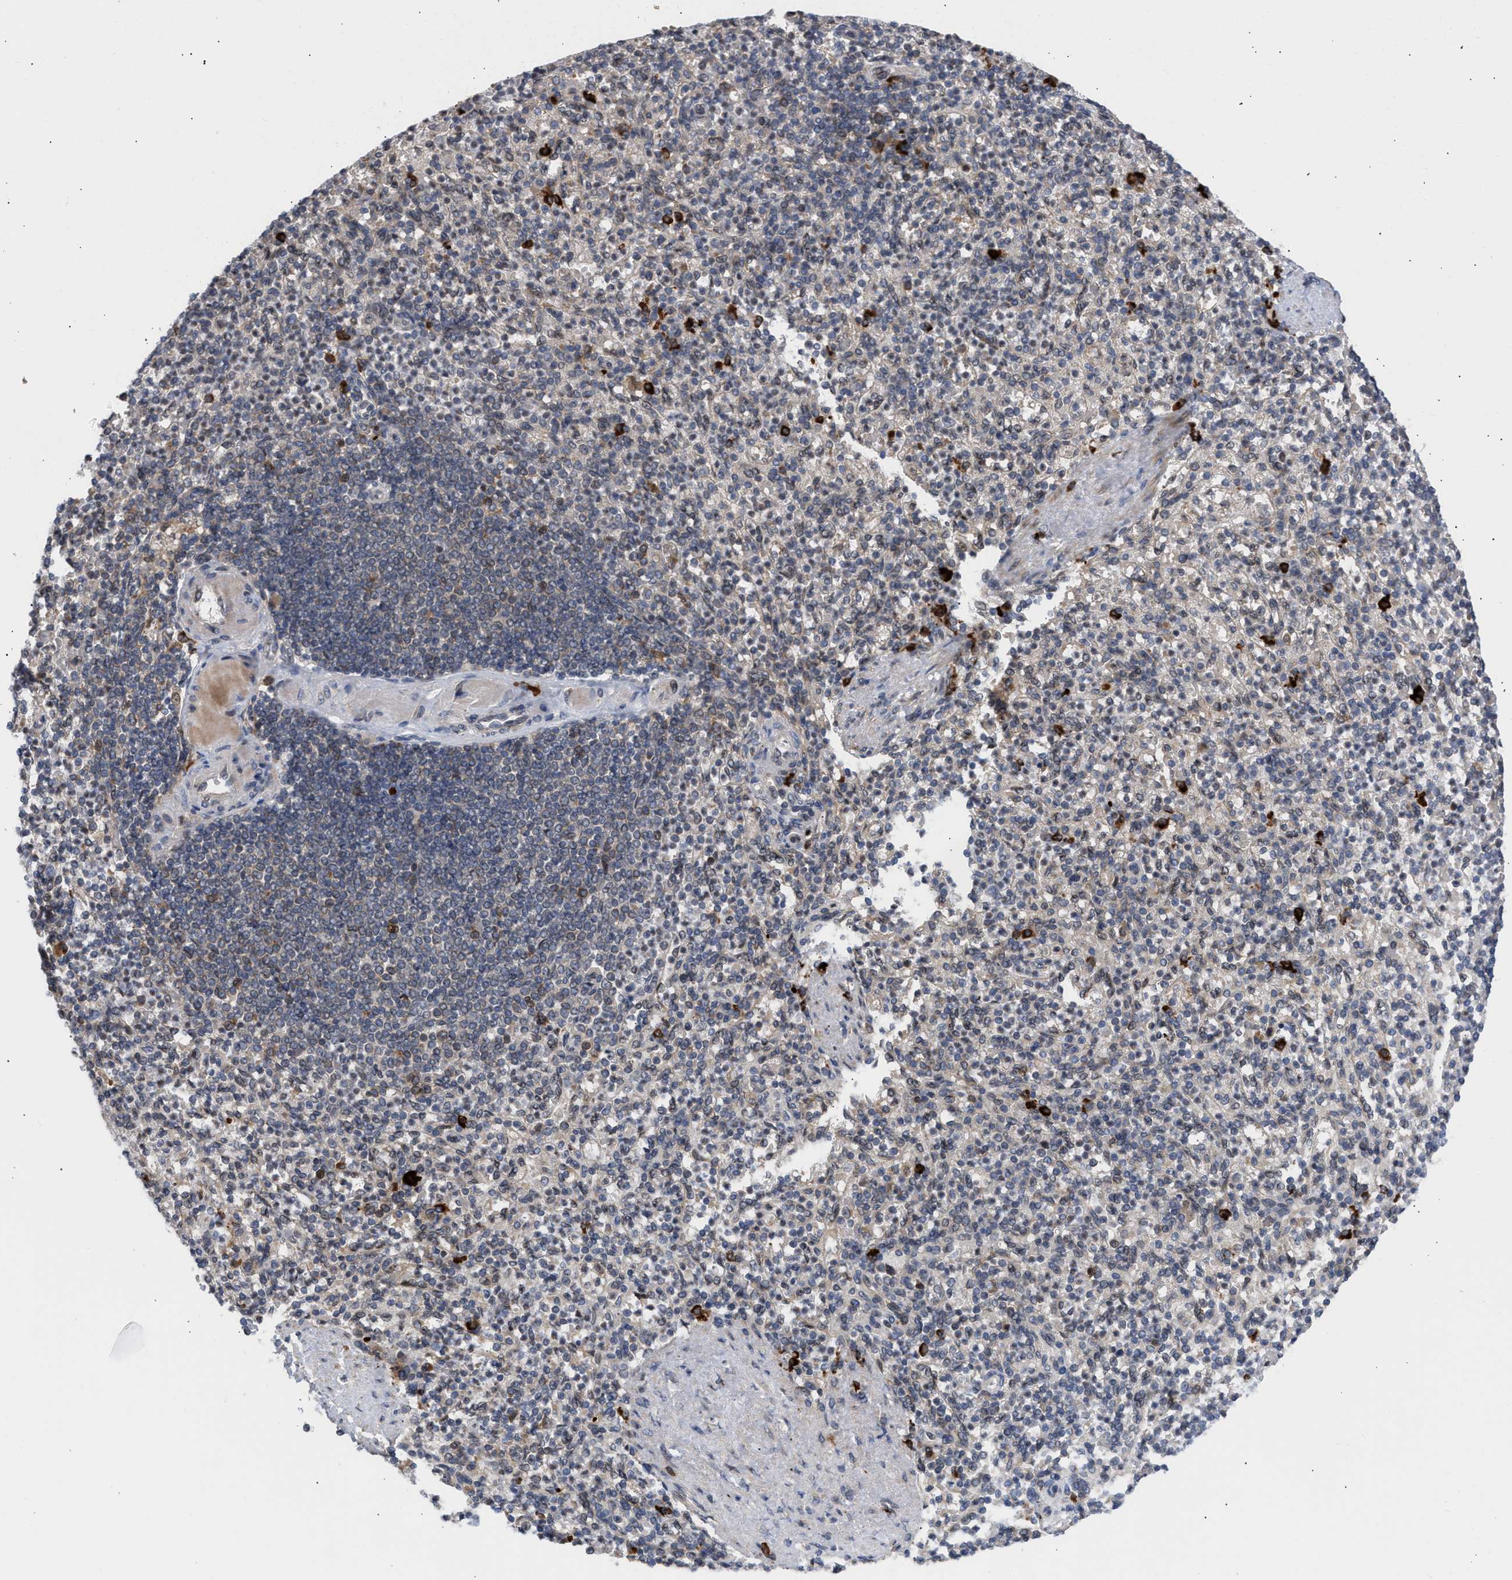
{"staining": {"intensity": "strong", "quantity": "<25%", "location": "cytoplasmic/membranous"}, "tissue": "spleen", "cell_type": "Cells in red pulp", "image_type": "normal", "snomed": [{"axis": "morphology", "description": "Normal tissue, NOS"}, {"axis": "topography", "description": "Spleen"}], "caption": "Immunohistochemistry (IHC) (DAB (3,3'-diaminobenzidine)) staining of benign human spleen shows strong cytoplasmic/membranous protein staining in about <25% of cells in red pulp.", "gene": "NUP62", "patient": {"sex": "female", "age": 74}}